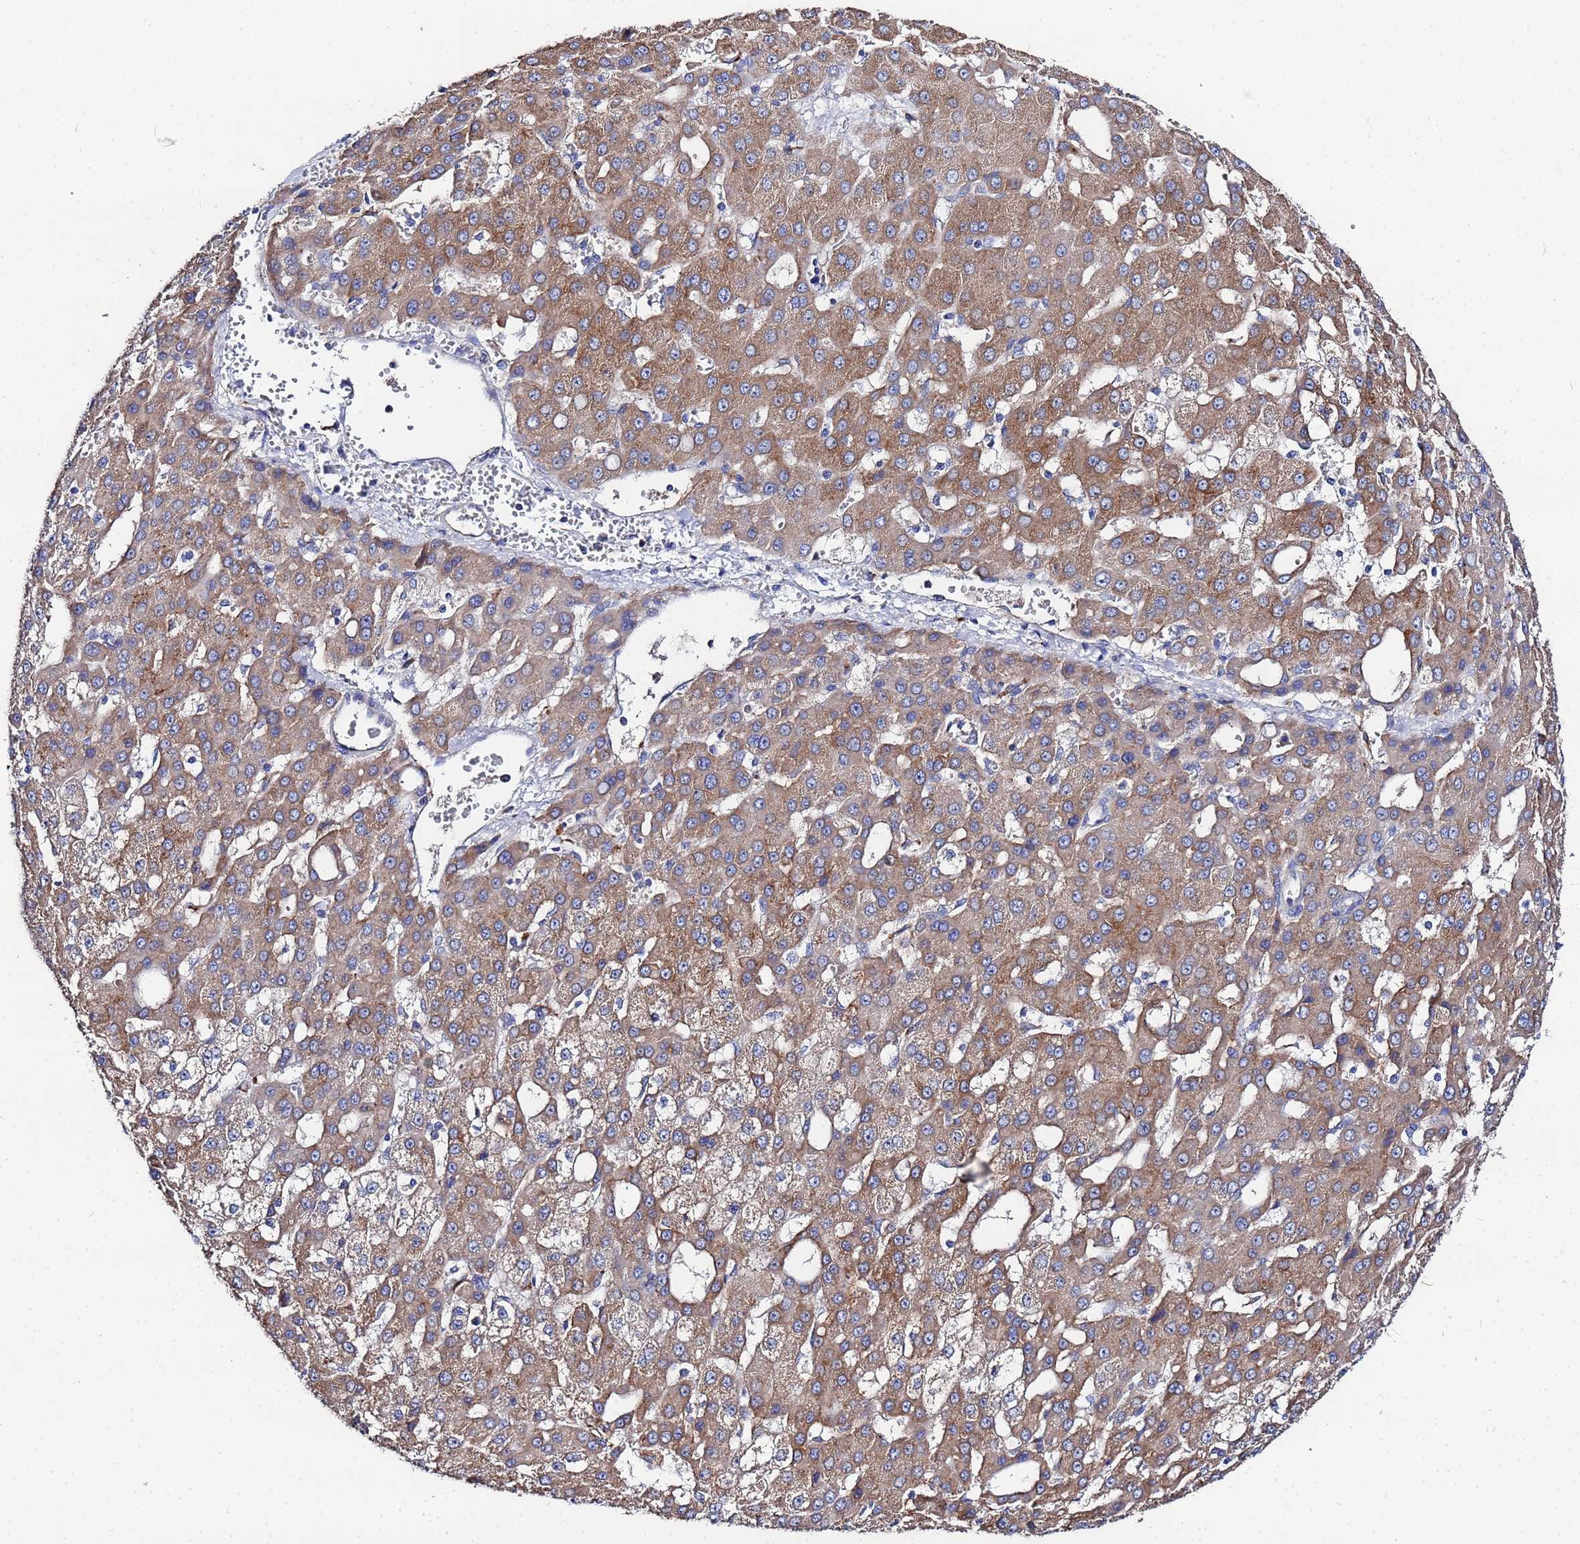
{"staining": {"intensity": "moderate", "quantity": "25%-75%", "location": "cytoplasmic/membranous"}, "tissue": "liver cancer", "cell_type": "Tumor cells", "image_type": "cancer", "snomed": [{"axis": "morphology", "description": "Carcinoma, Hepatocellular, NOS"}, {"axis": "topography", "description": "Liver"}], "caption": "High-magnification brightfield microscopy of liver hepatocellular carcinoma stained with DAB (brown) and counterstained with hematoxylin (blue). tumor cells exhibit moderate cytoplasmic/membranous positivity is present in approximately25%-75% of cells.", "gene": "TCP10L", "patient": {"sex": "male", "age": 47}}